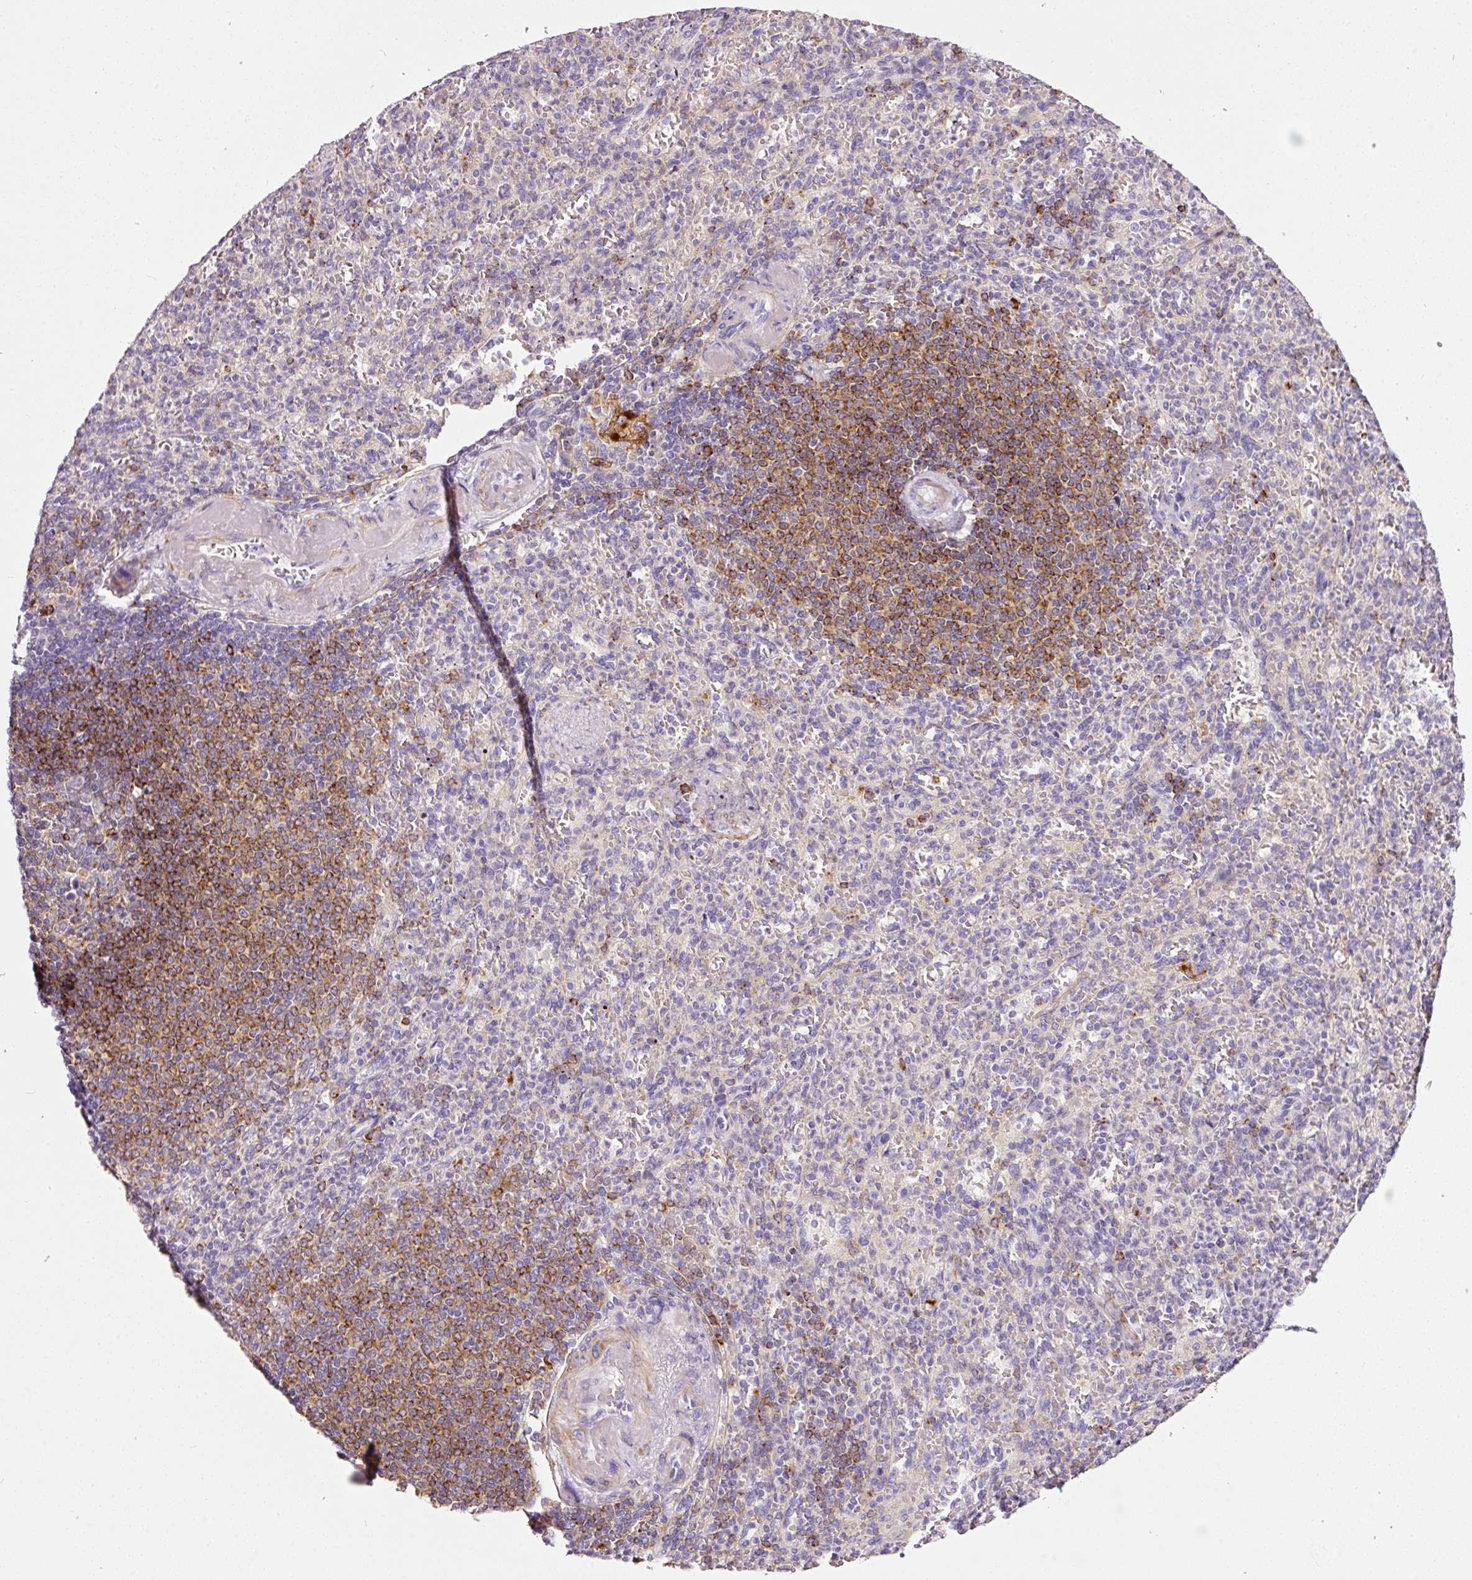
{"staining": {"intensity": "negative", "quantity": "none", "location": "none"}, "tissue": "spleen", "cell_type": "Cells in red pulp", "image_type": "normal", "snomed": [{"axis": "morphology", "description": "Normal tissue, NOS"}, {"axis": "topography", "description": "Spleen"}], "caption": "DAB immunohistochemical staining of benign human spleen displays no significant expression in cells in red pulp.", "gene": "CYB561A3", "patient": {"sex": "female", "age": 74}}